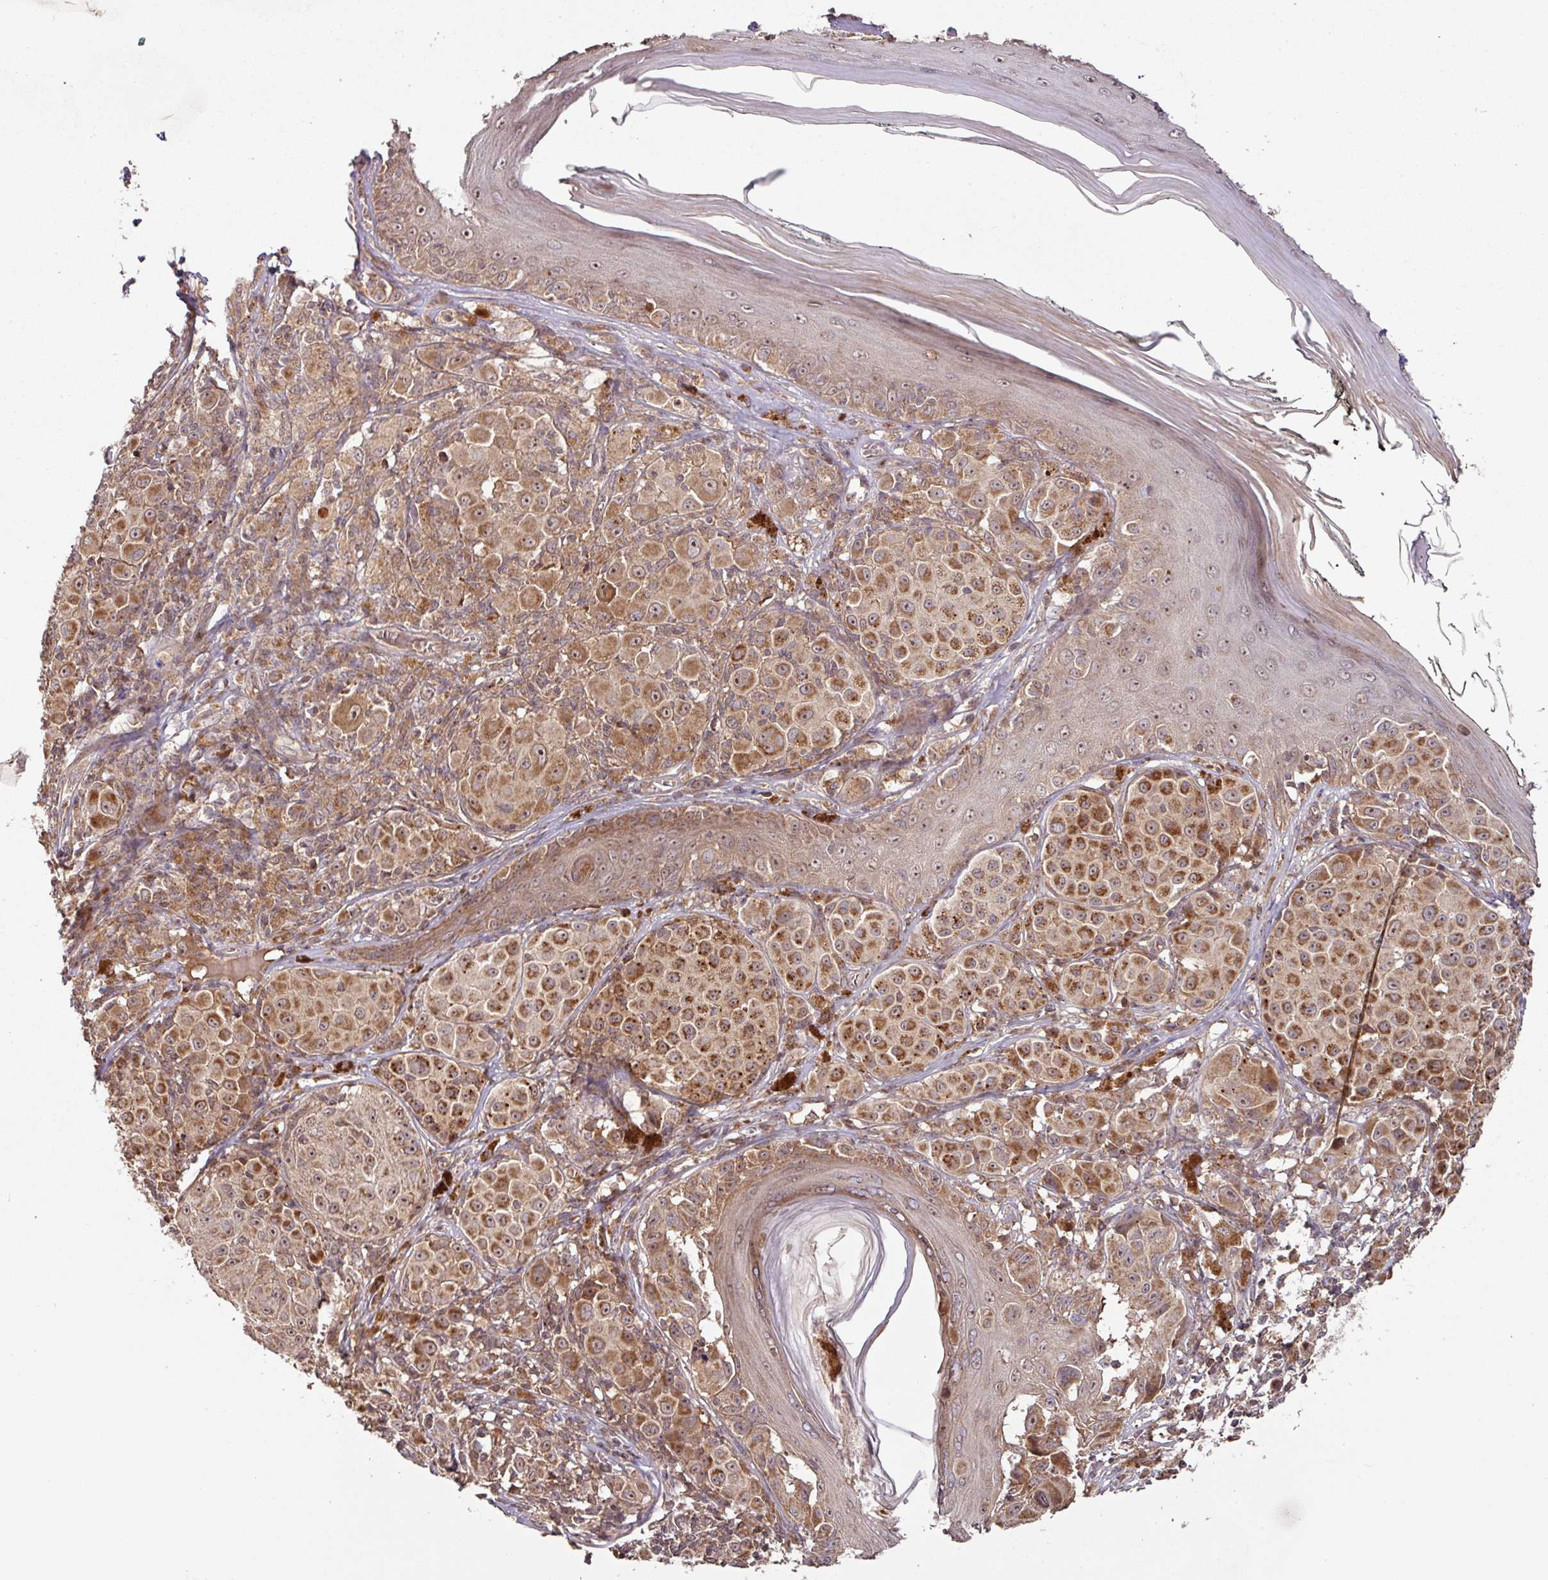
{"staining": {"intensity": "strong", "quantity": ">75%", "location": "cytoplasmic/membranous,nuclear"}, "tissue": "melanoma", "cell_type": "Tumor cells", "image_type": "cancer", "snomed": [{"axis": "morphology", "description": "Malignant melanoma, NOS"}, {"axis": "topography", "description": "Skin"}], "caption": "Protein staining reveals strong cytoplasmic/membranous and nuclear positivity in approximately >75% of tumor cells in malignant melanoma. The staining was performed using DAB, with brown indicating positive protein expression. Nuclei are stained blue with hematoxylin.", "gene": "MRRF", "patient": {"sex": "female", "age": 43}}